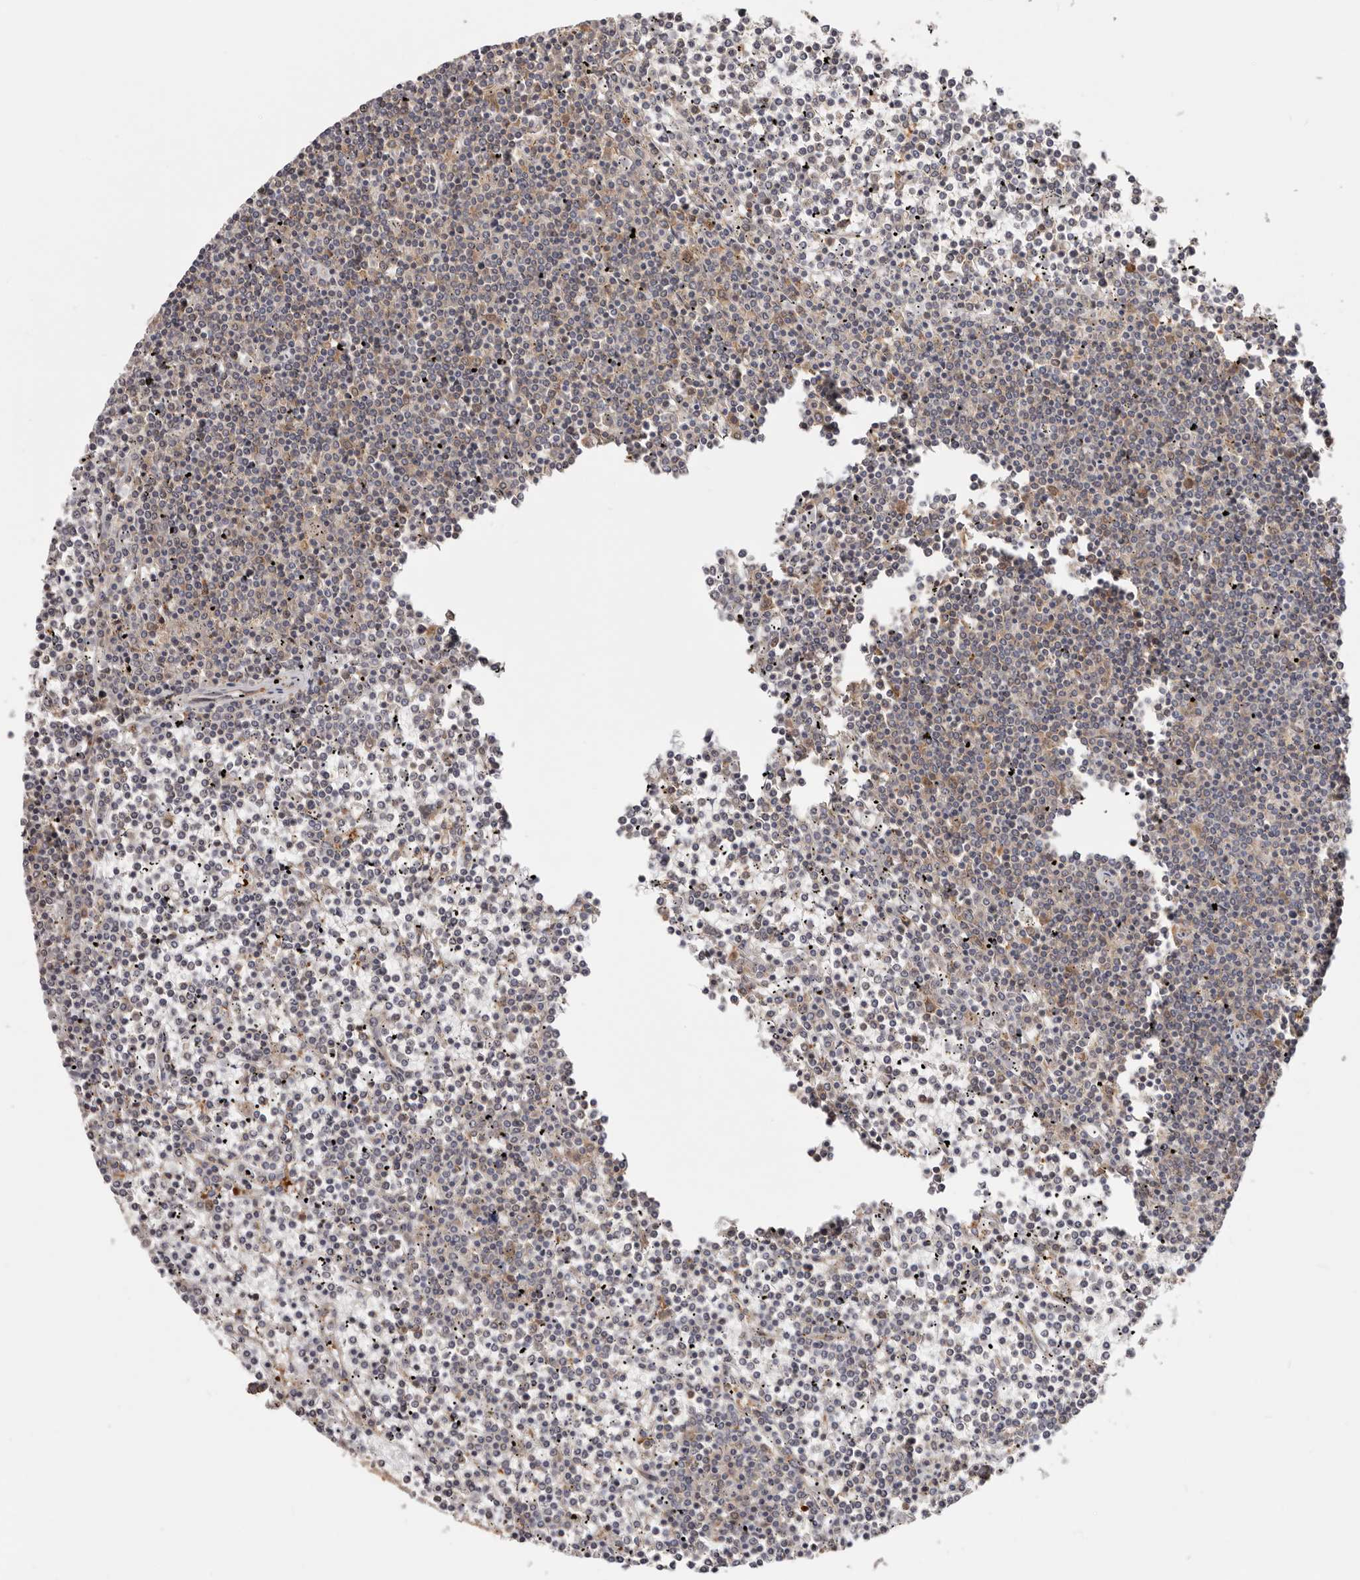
{"staining": {"intensity": "weak", "quantity": "25%-75%", "location": "cytoplasmic/membranous"}, "tissue": "lymphoma", "cell_type": "Tumor cells", "image_type": "cancer", "snomed": [{"axis": "morphology", "description": "Malignant lymphoma, non-Hodgkin's type, Low grade"}, {"axis": "topography", "description": "Spleen"}], "caption": "A micrograph of human lymphoma stained for a protein demonstrates weak cytoplasmic/membranous brown staining in tumor cells.", "gene": "EPRS1", "patient": {"sex": "female", "age": 19}}